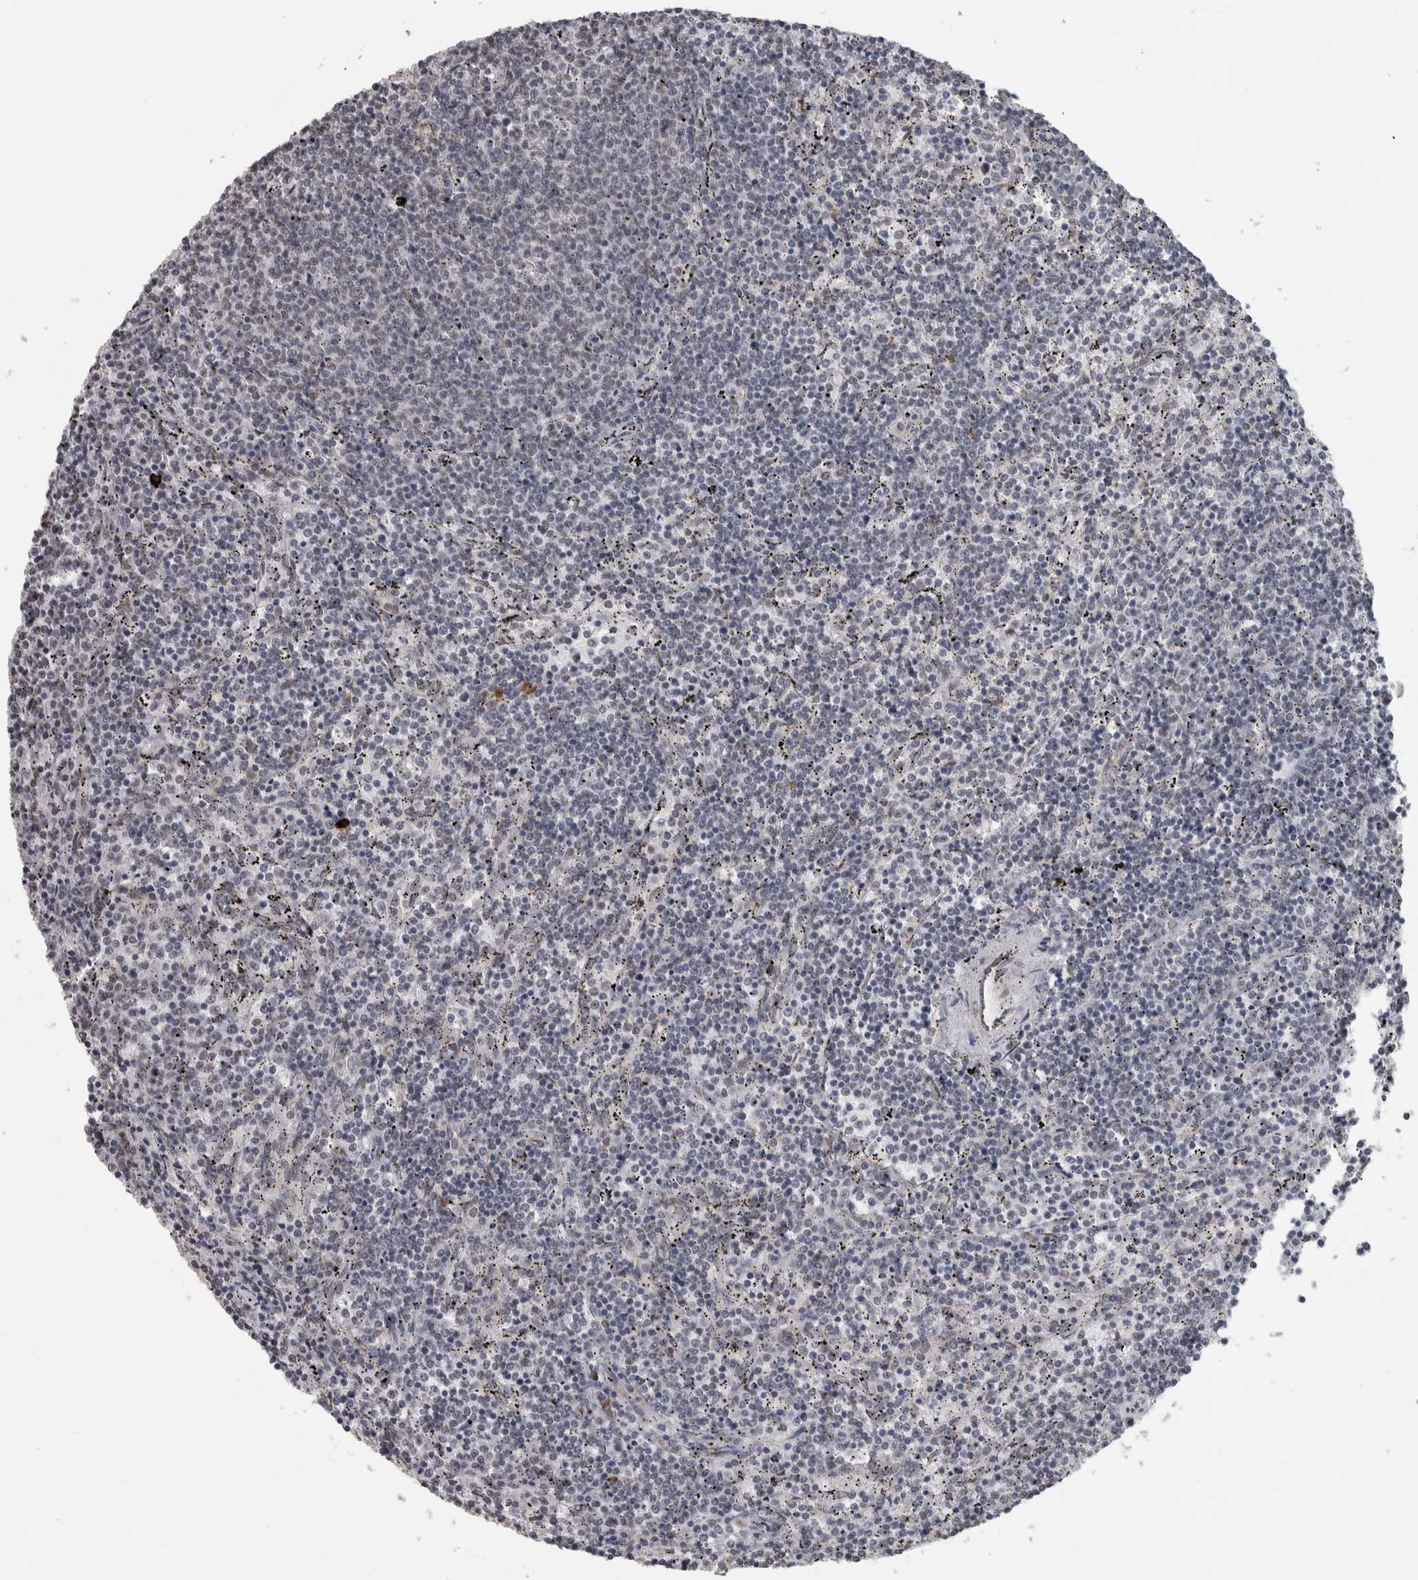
{"staining": {"intensity": "negative", "quantity": "none", "location": "none"}, "tissue": "lymphoma", "cell_type": "Tumor cells", "image_type": "cancer", "snomed": [{"axis": "morphology", "description": "Malignant lymphoma, non-Hodgkin's type, Low grade"}, {"axis": "topography", "description": "Spleen"}], "caption": "Immunohistochemistry histopathology image of human low-grade malignant lymphoma, non-Hodgkin's type stained for a protein (brown), which displays no positivity in tumor cells.", "gene": "DDX42", "patient": {"sex": "female", "age": 50}}